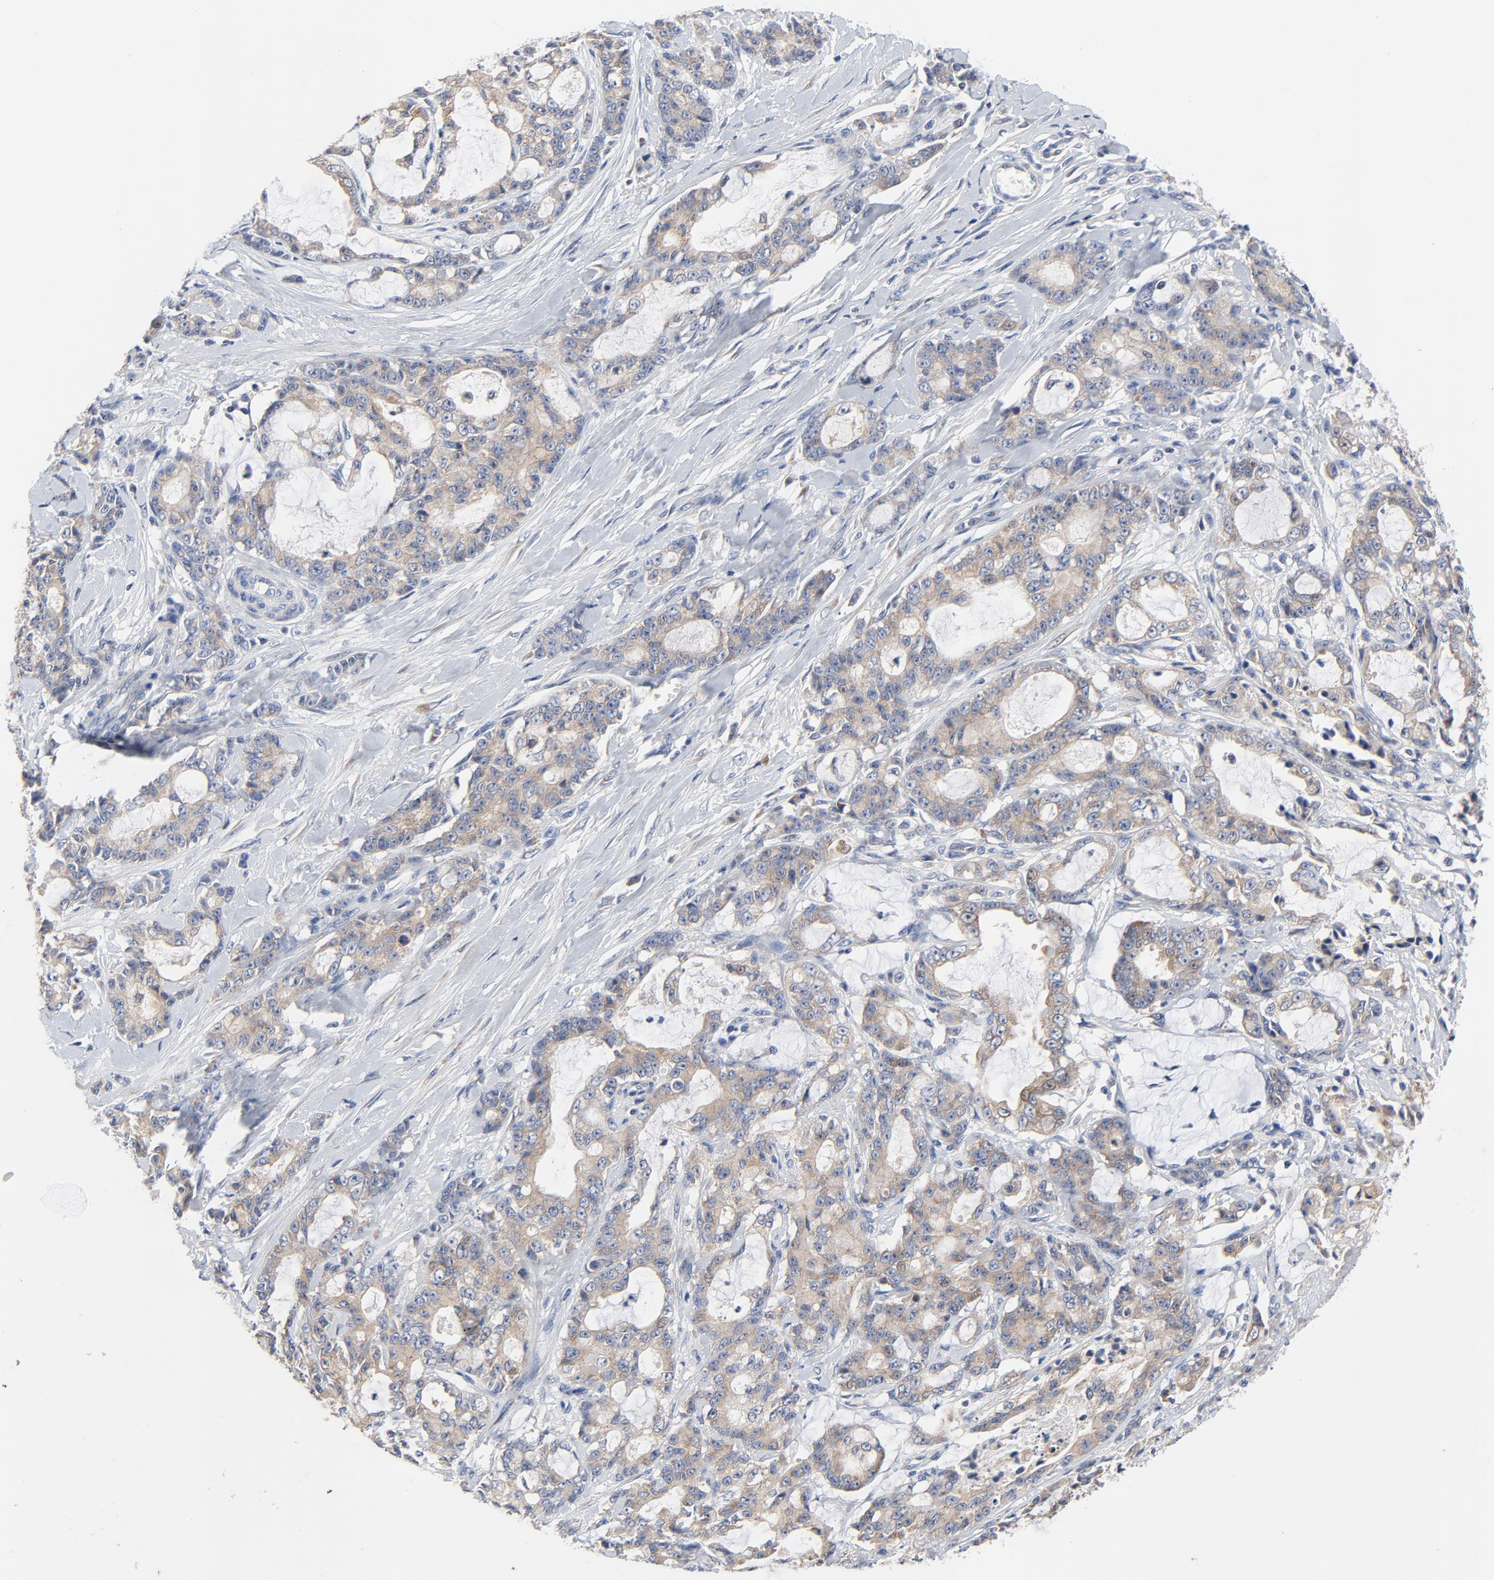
{"staining": {"intensity": "weak", "quantity": ">75%", "location": "cytoplasmic/membranous"}, "tissue": "pancreatic cancer", "cell_type": "Tumor cells", "image_type": "cancer", "snomed": [{"axis": "morphology", "description": "Adenocarcinoma, NOS"}, {"axis": "topography", "description": "Pancreas"}], "caption": "This is an image of IHC staining of adenocarcinoma (pancreatic), which shows weak staining in the cytoplasmic/membranous of tumor cells.", "gene": "VAV2", "patient": {"sex": "female", "age": 73}}